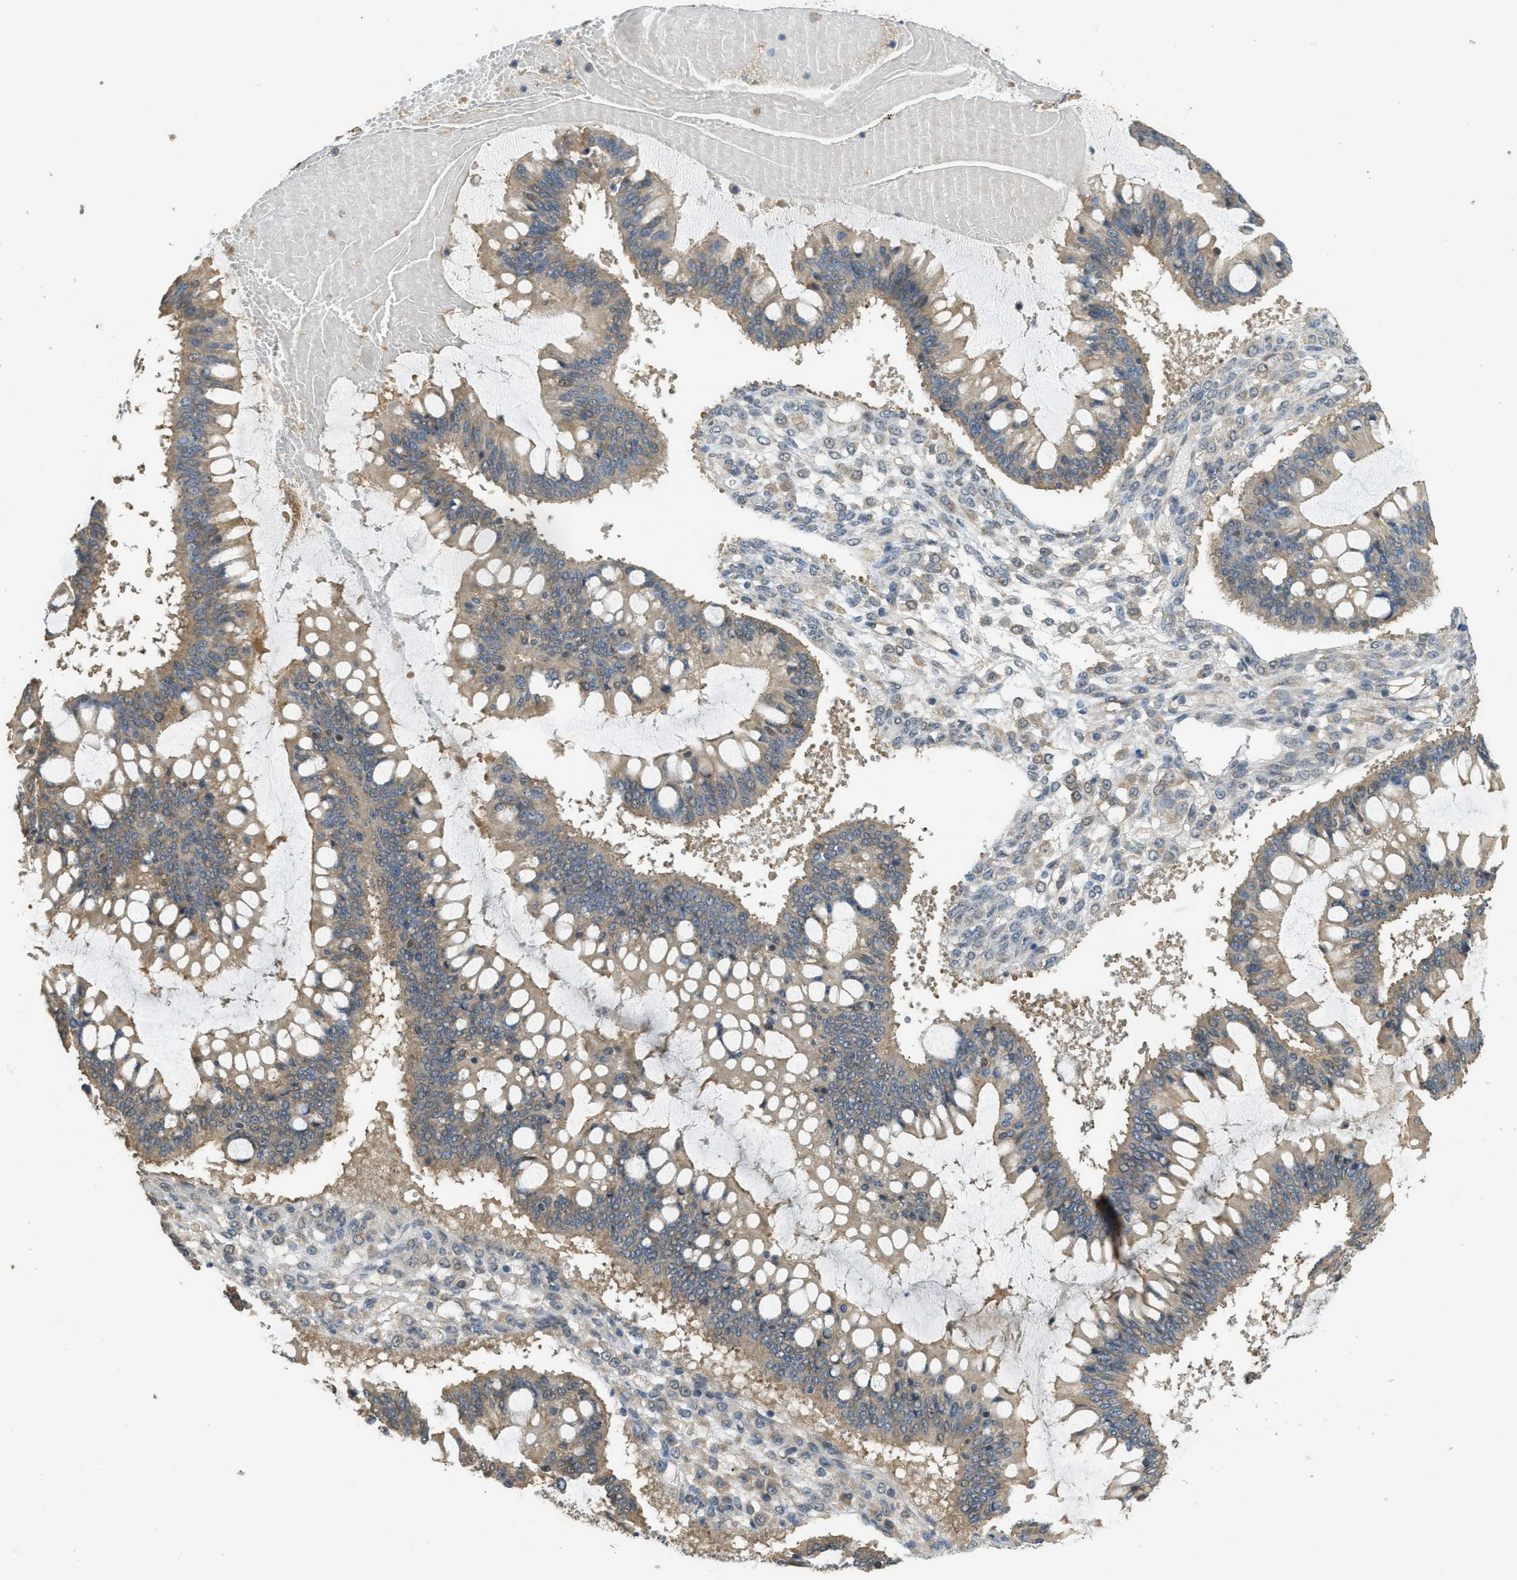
{"staining": {"intensity": "weak", "quantity": "25%-75%", "location": "cytoplasmic/membranous"}, "tissue": "ovarian cancer", "cell_type": "Tumor cells", "image_type": "cancer", "snomed": [{"axis": "morphology", "description": "Cystadenocarcinoma, mucinous, NOS"}, {"axis": "topography", "description": "Ovary"}], "caption": "Ovarian cancer (mucinous cystadenocarcinoma) was stained to show a protein in brown. There is low levels of weak cytoplasmic/membranous positivity in approximately 25%-75% of tumor cells.", "gene": "IGF2BP2", "patient": {"sex": "female", "age": 73}}